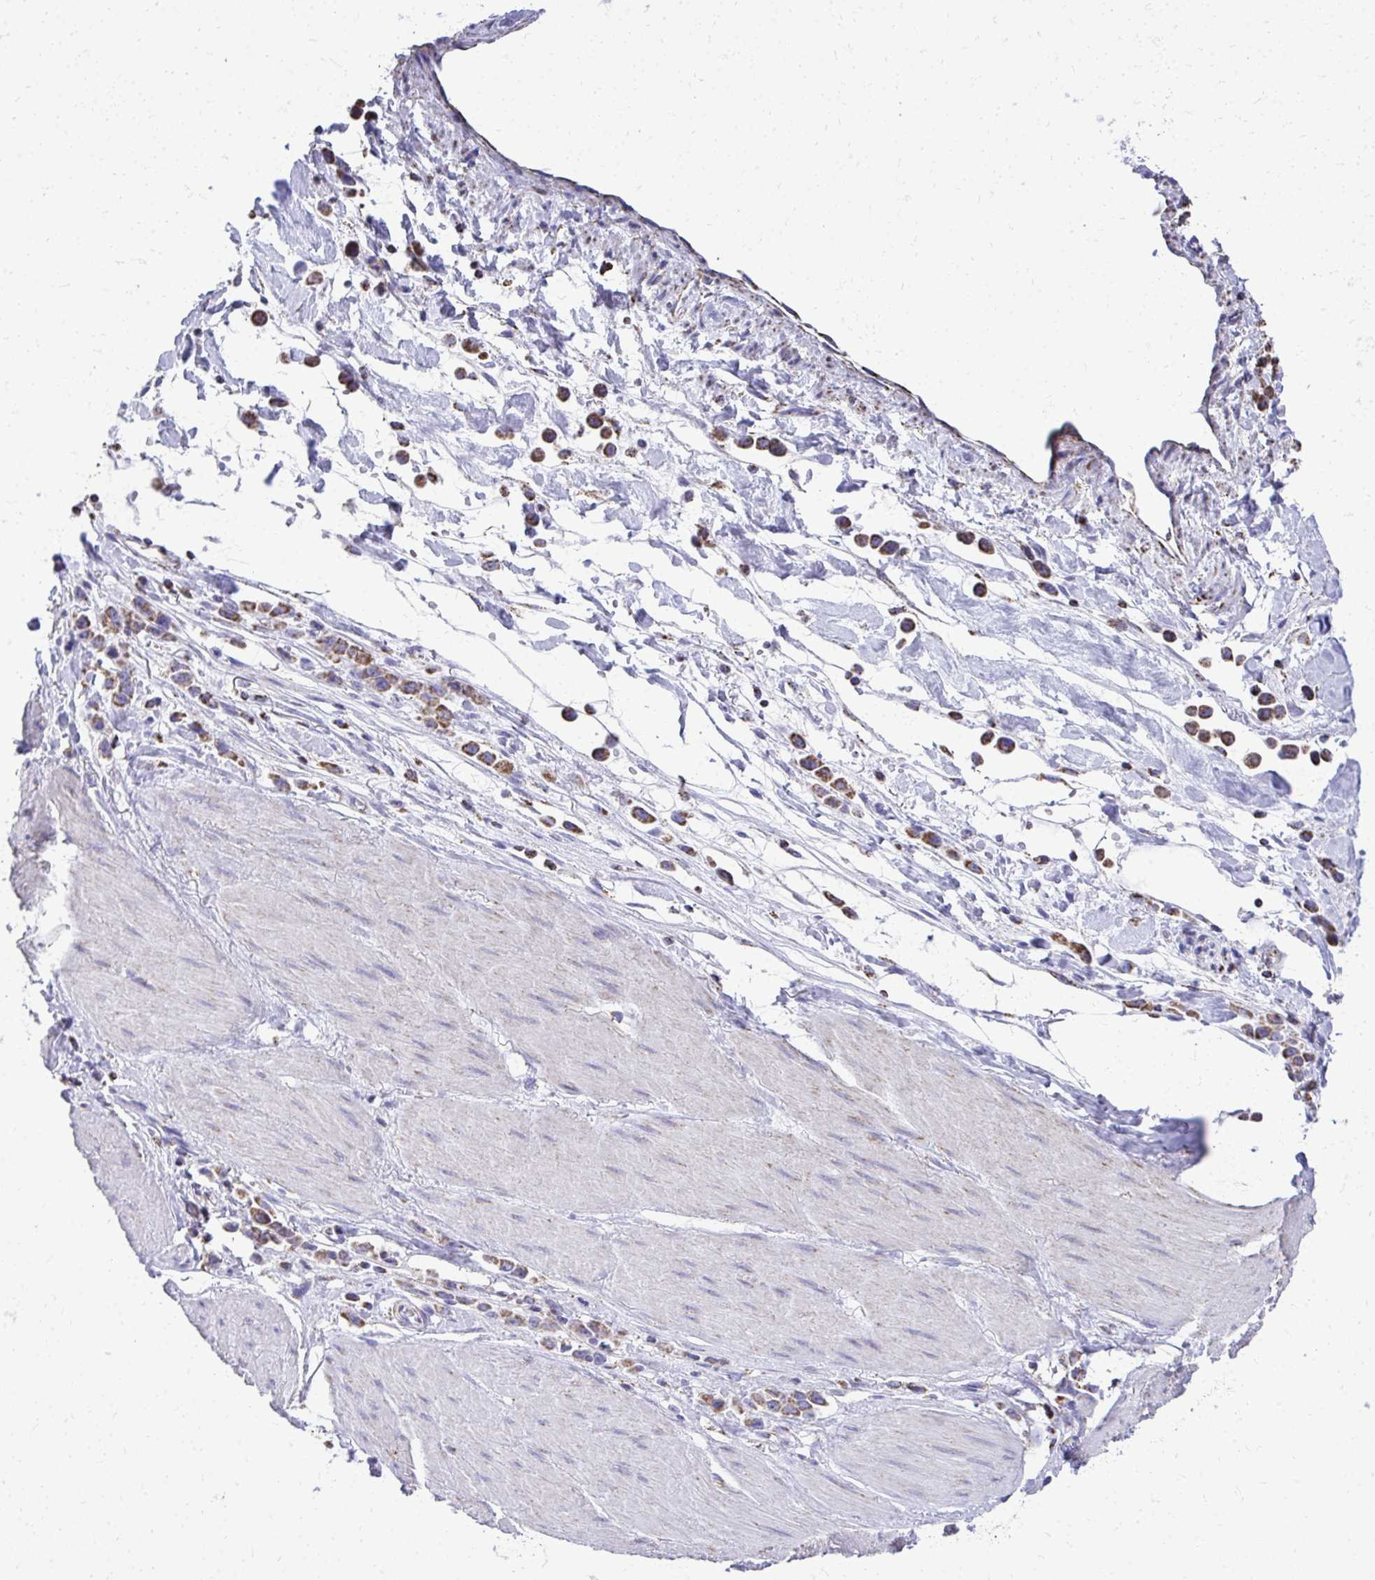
{"staining": {"intensity": "moderate", "quantity": ">75%", "location": "cytoplasmic/membranous"}, "tissue": "stomach cancer", "cell_type": "Tumor cells", "image_type": "cancer", "snomed": [{"axis": "morphology", "description": "Adenocarcinoma, NOS"}, {"axis": "topography", "description": "Stomach"}], "caption": "Immunohistochemistry (DAB (3,3'-diaminobenzidine)) staining of stomach adenocarcinoma displays moderate cytoplasmic/membranous protein positivity in approximately >75% of tumor cells.", "gene": "MPZL2", "patient": {"sex": "male", "age": 47}}